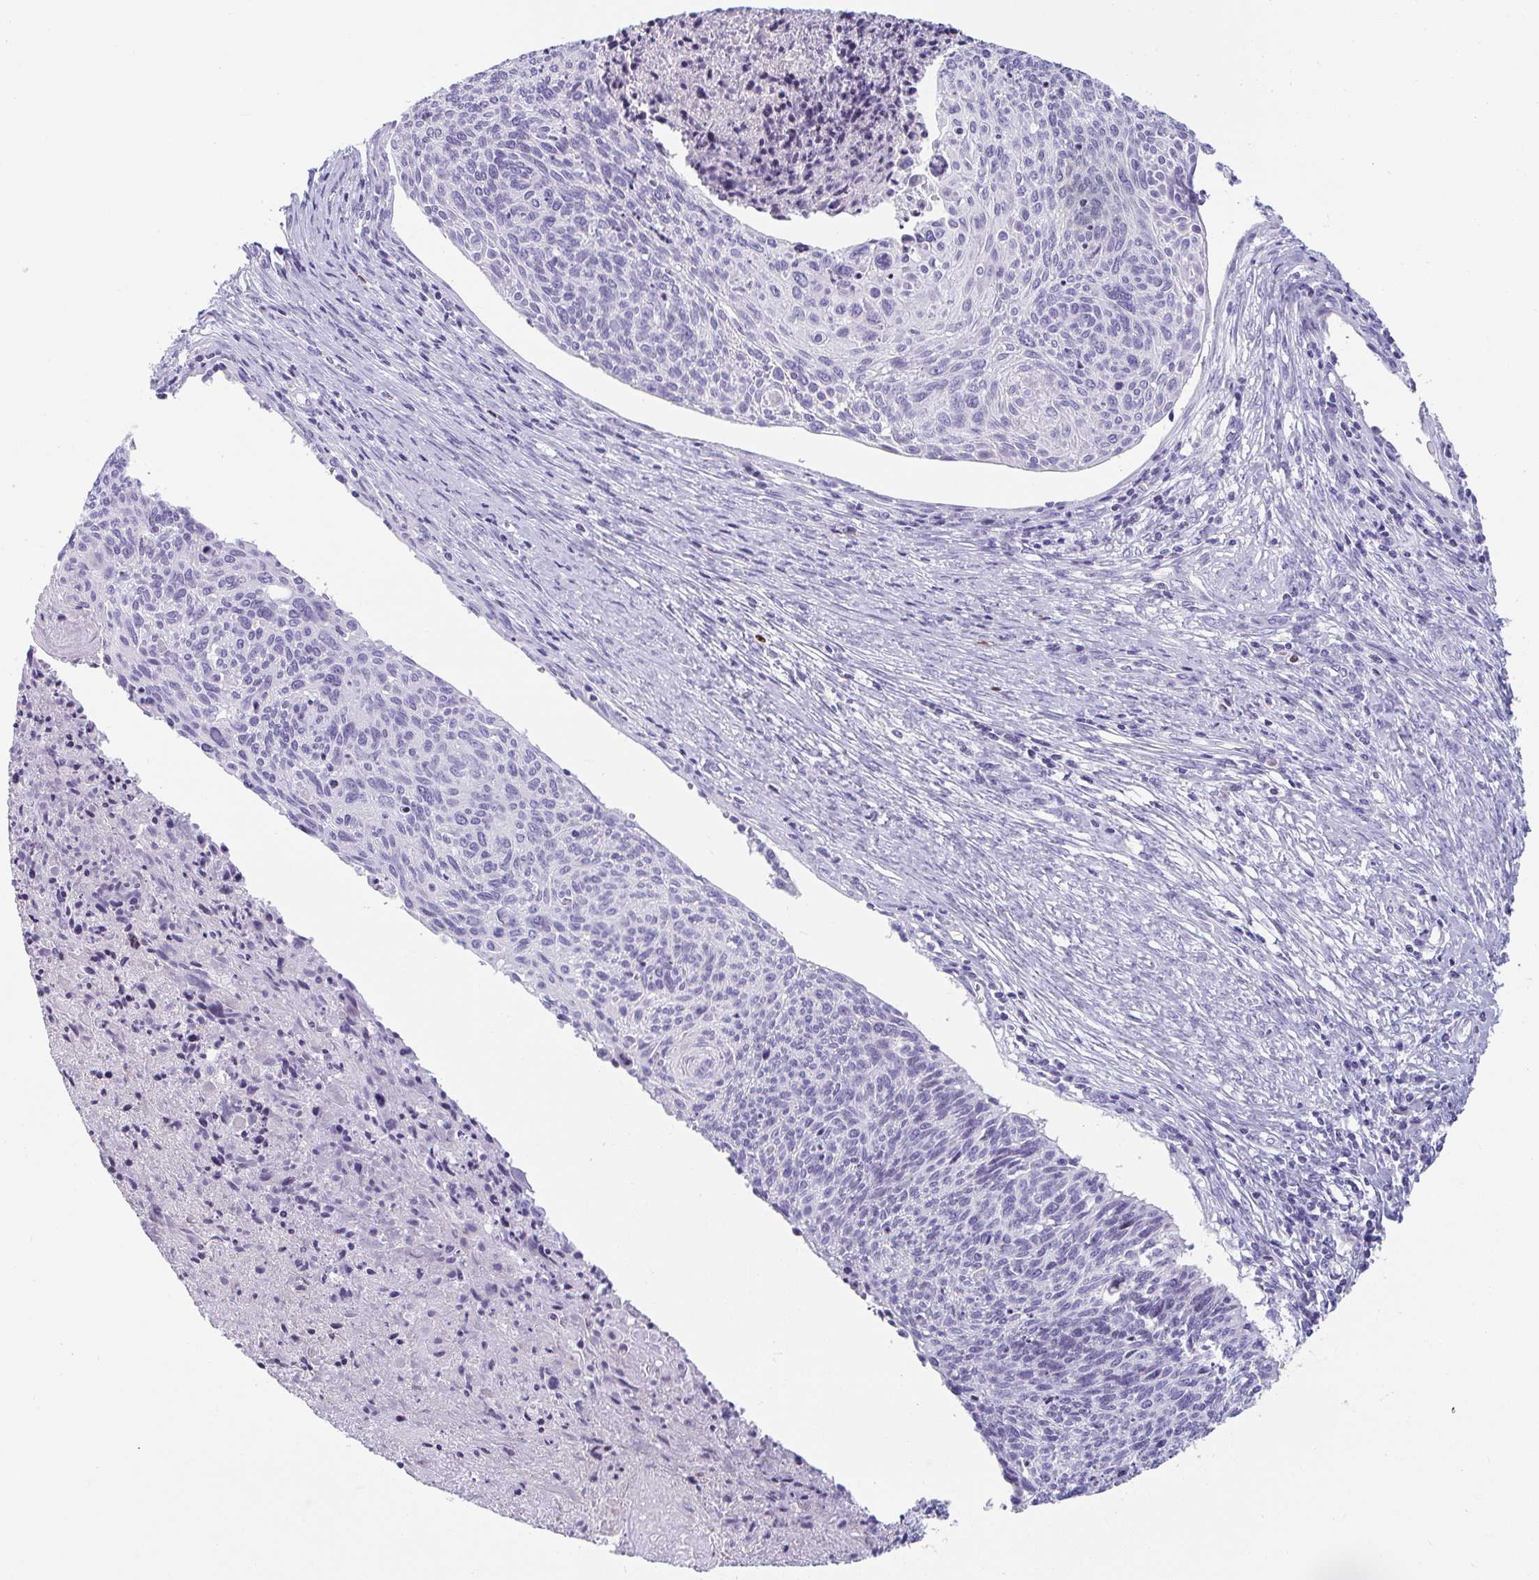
{"staining": {"intensity": "negative", "quantity": "none", "location": "none"}, "tissue": "cervical cancer", "cell_type": "Tumor cells", "image_type": "cancer", "snomed": [{"axis": "morphology", "description": "Squamous cell carcinoma, NOS"}, {"axis": "topography", "description": "Cervix"}], "caption": "Immunohistochemistry (IHC) of cervical cancer shows no expression in tumor cells.", "gene": "TTC30B", "patient": {"sex": "female", "age": 49}}